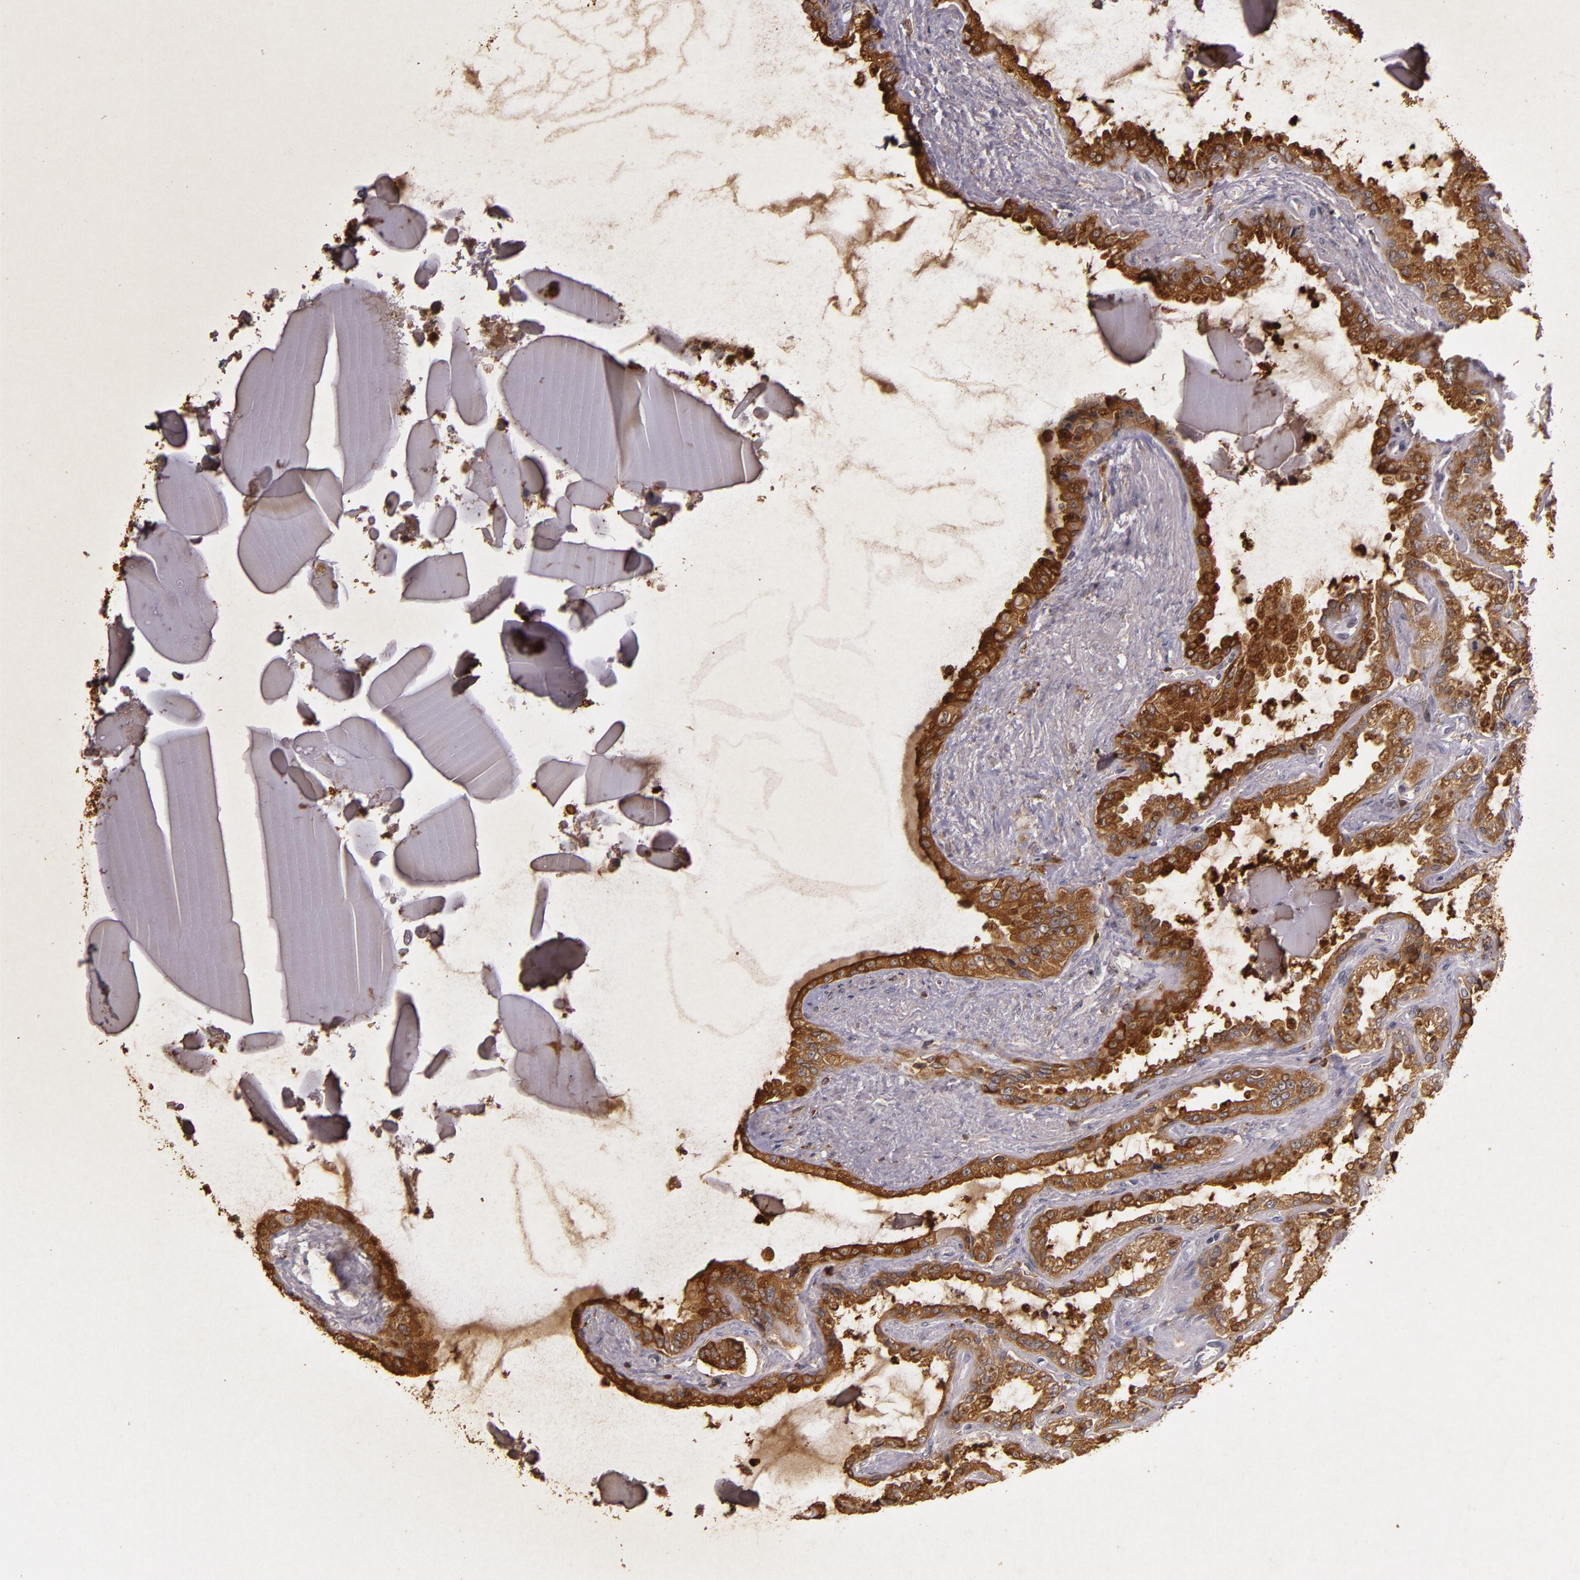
{"staining": {"intensity": "strong", "quantity": ">75%", "location": "cytoplasmic/membranous"}, "tissue": "seminal vesicle", "cell_type": "Glandular cells", "image_type": "normal", "snomed": [{"axis": "morphology", "description": "Normal tissue, NOS"}, {"axis": "morphology", "description": "Inflammation, NOS"}, {"axis": "topography", "description": "Urinary bladder"}, {"axis": "topography", "description": "Prostate"}, {"axis": "topography", "description": "Seminal veicle"}], "caption": "Immunohistochemical staining of benign seminal vesicle reveals strong cytoplasmic/membranous protein staining in about >75% of glandular cells. (DAB (3,3'-diaminobenzidine) IHC with brightfield microscopy, high magnification).", "gene": "SLC9A3R1", "patient": {"sex": "male", "age": 82}}